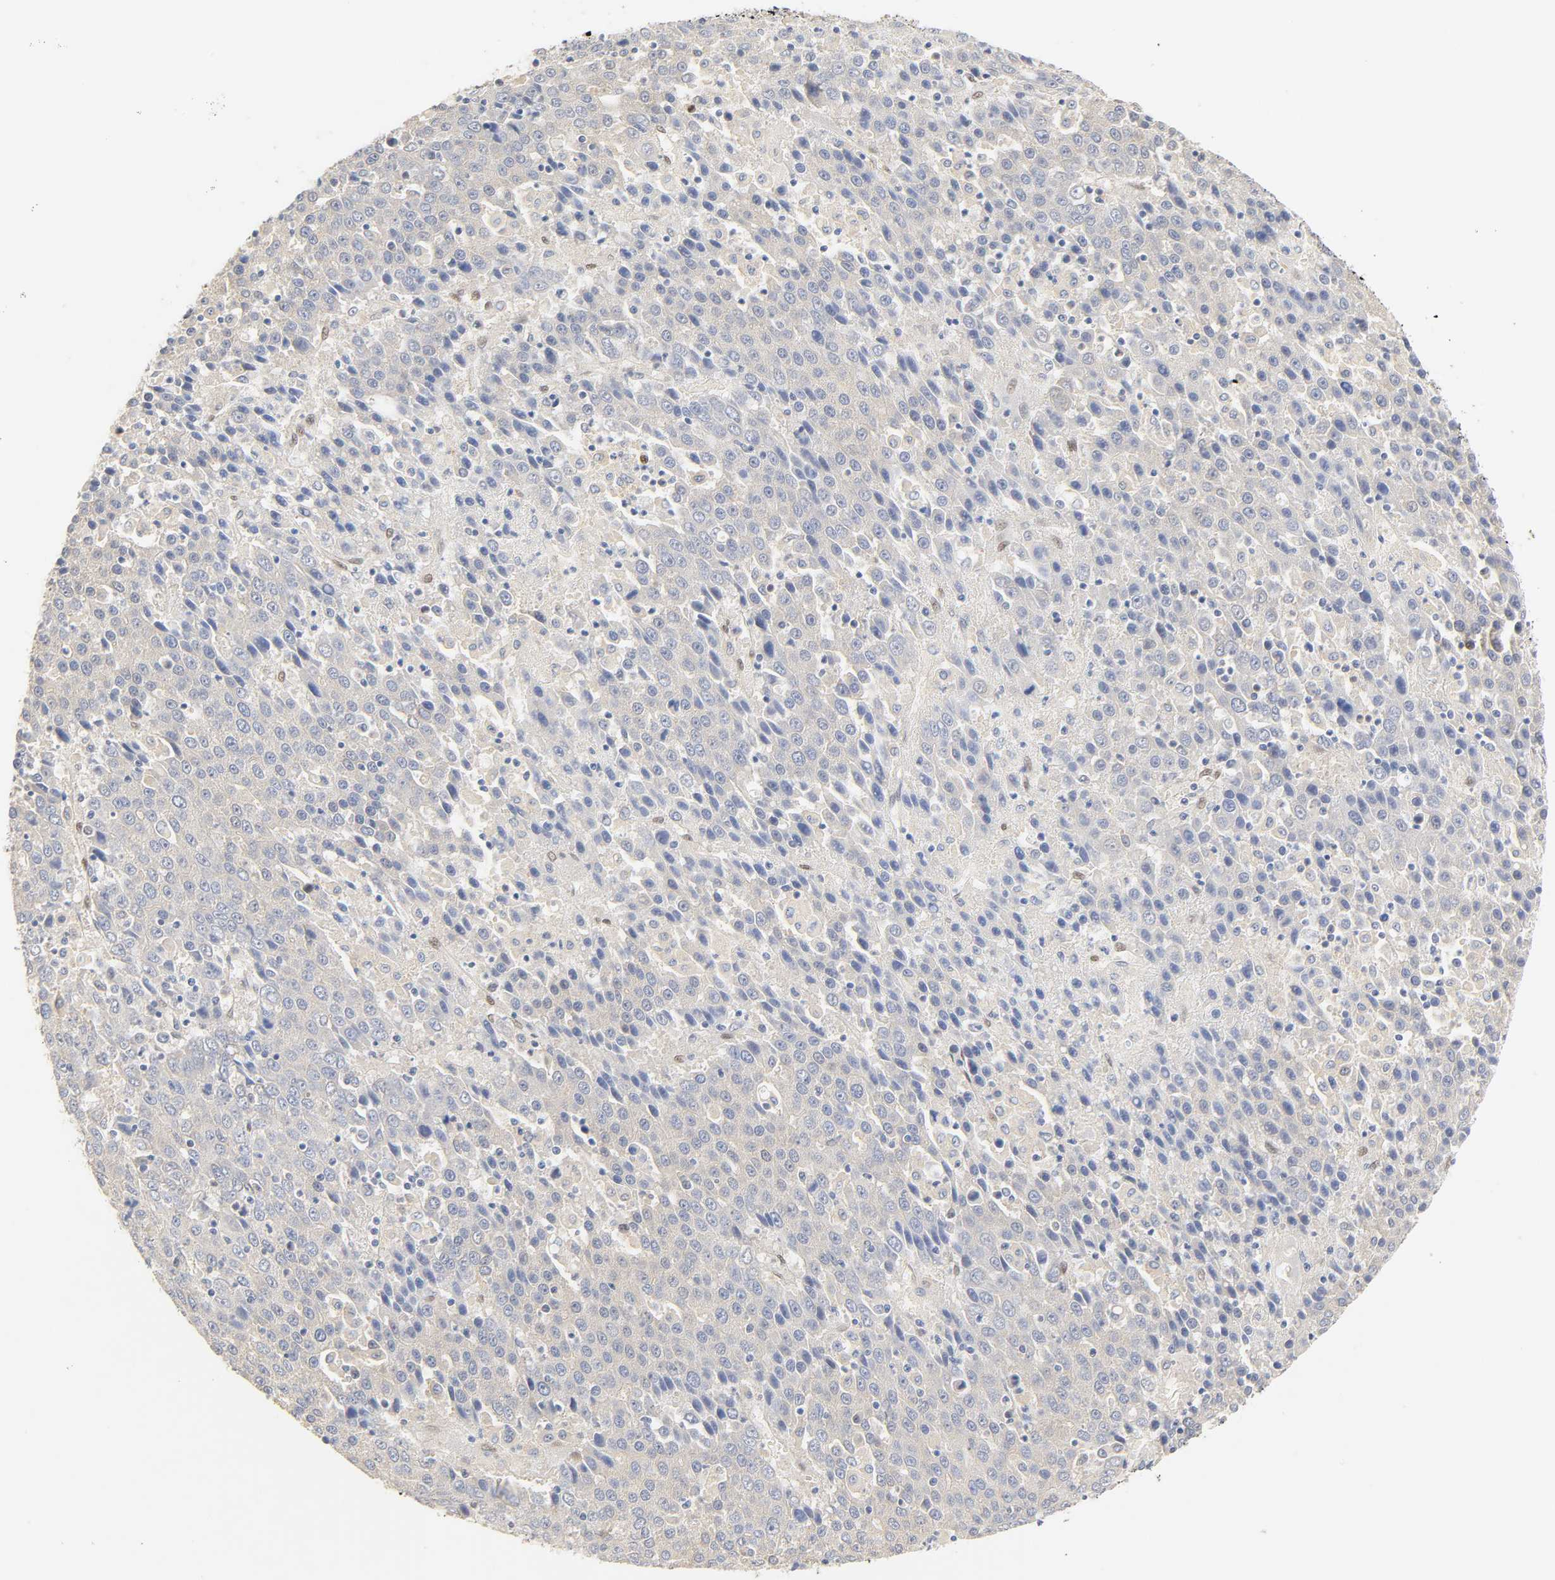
{"staining": {"intensity": "negative", "quantity": "none", "location": "none"}, "tissue": "liver cancer", "cell_type": "Tumor cells", "image_type": "cancer", "snomed": [{"axis": "morphology", "description": "Carcinoma, Hepatocellular, NOS"}, {"axis": "topography", "description": "Liver"}], "caption": "Liver hepatocellular carcinoma was stained to show a protein in brown. There is no significant positivity in tumor cells. (Brightfield microscopy of DAB (3,3'-diaminobenzidine) immunohistochemistry (IHC) at high magnification).", "gene": "BORCS8-MEF2B", "patient": {"sex": "female", "age": 53}}